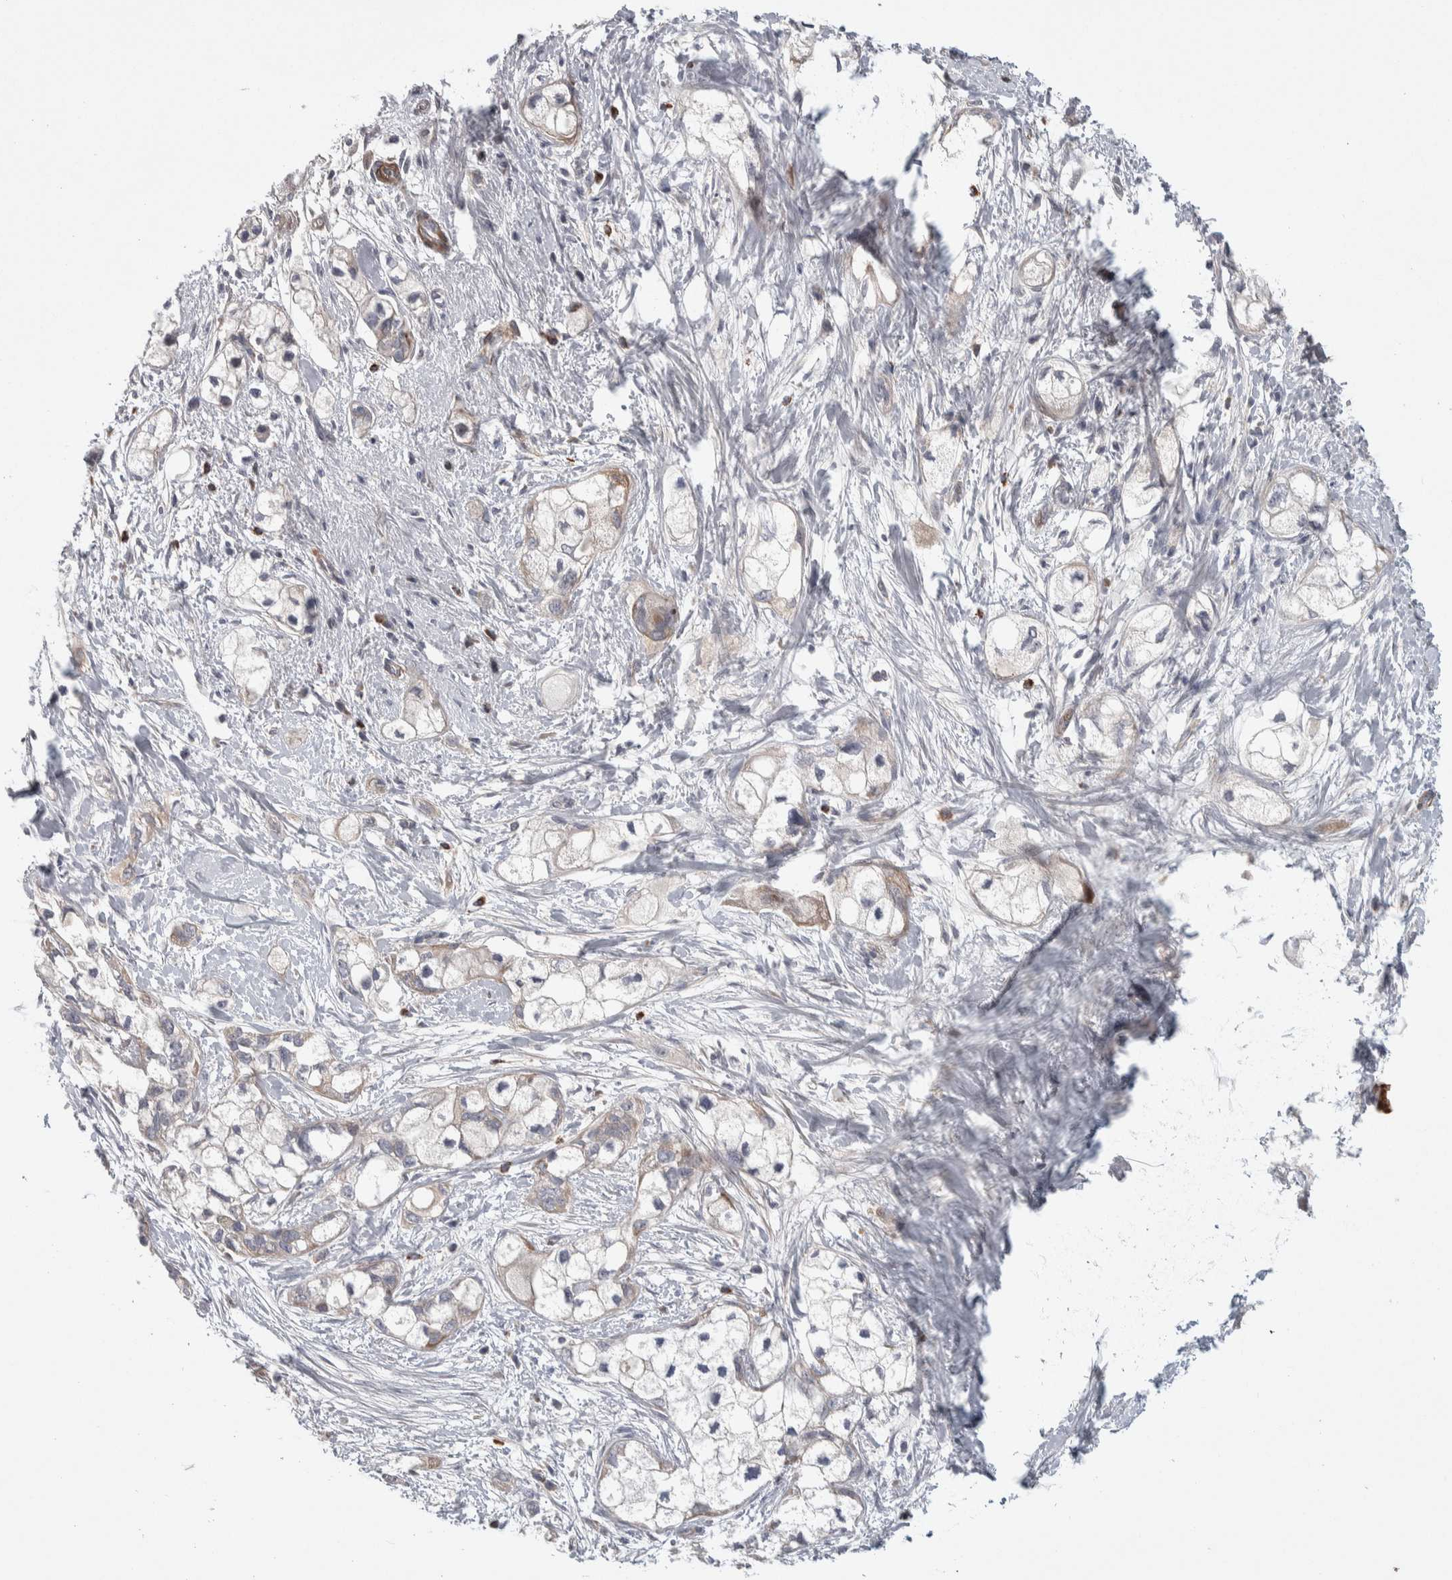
{"staining": {"intensity": "weak", "quantity": "<25%", "location": "cytoplasmic/membranous"}, "tissue": "pancreatic cancer", "cell_type": "Tumor cells", "image_type": "cancer", "snomed": [{"axis": "morphology", "description": "Adenocarcinoma, NOS"}, {"axis": "topography", "description": "Pancreas"}], "caption": "The photomicrograph exhibits no significant expression in tumor cells of pancreatic cancer (adenocarcinoma).", "gene": "PSMG3", "patient": {"sex": "male", "age": 74}}